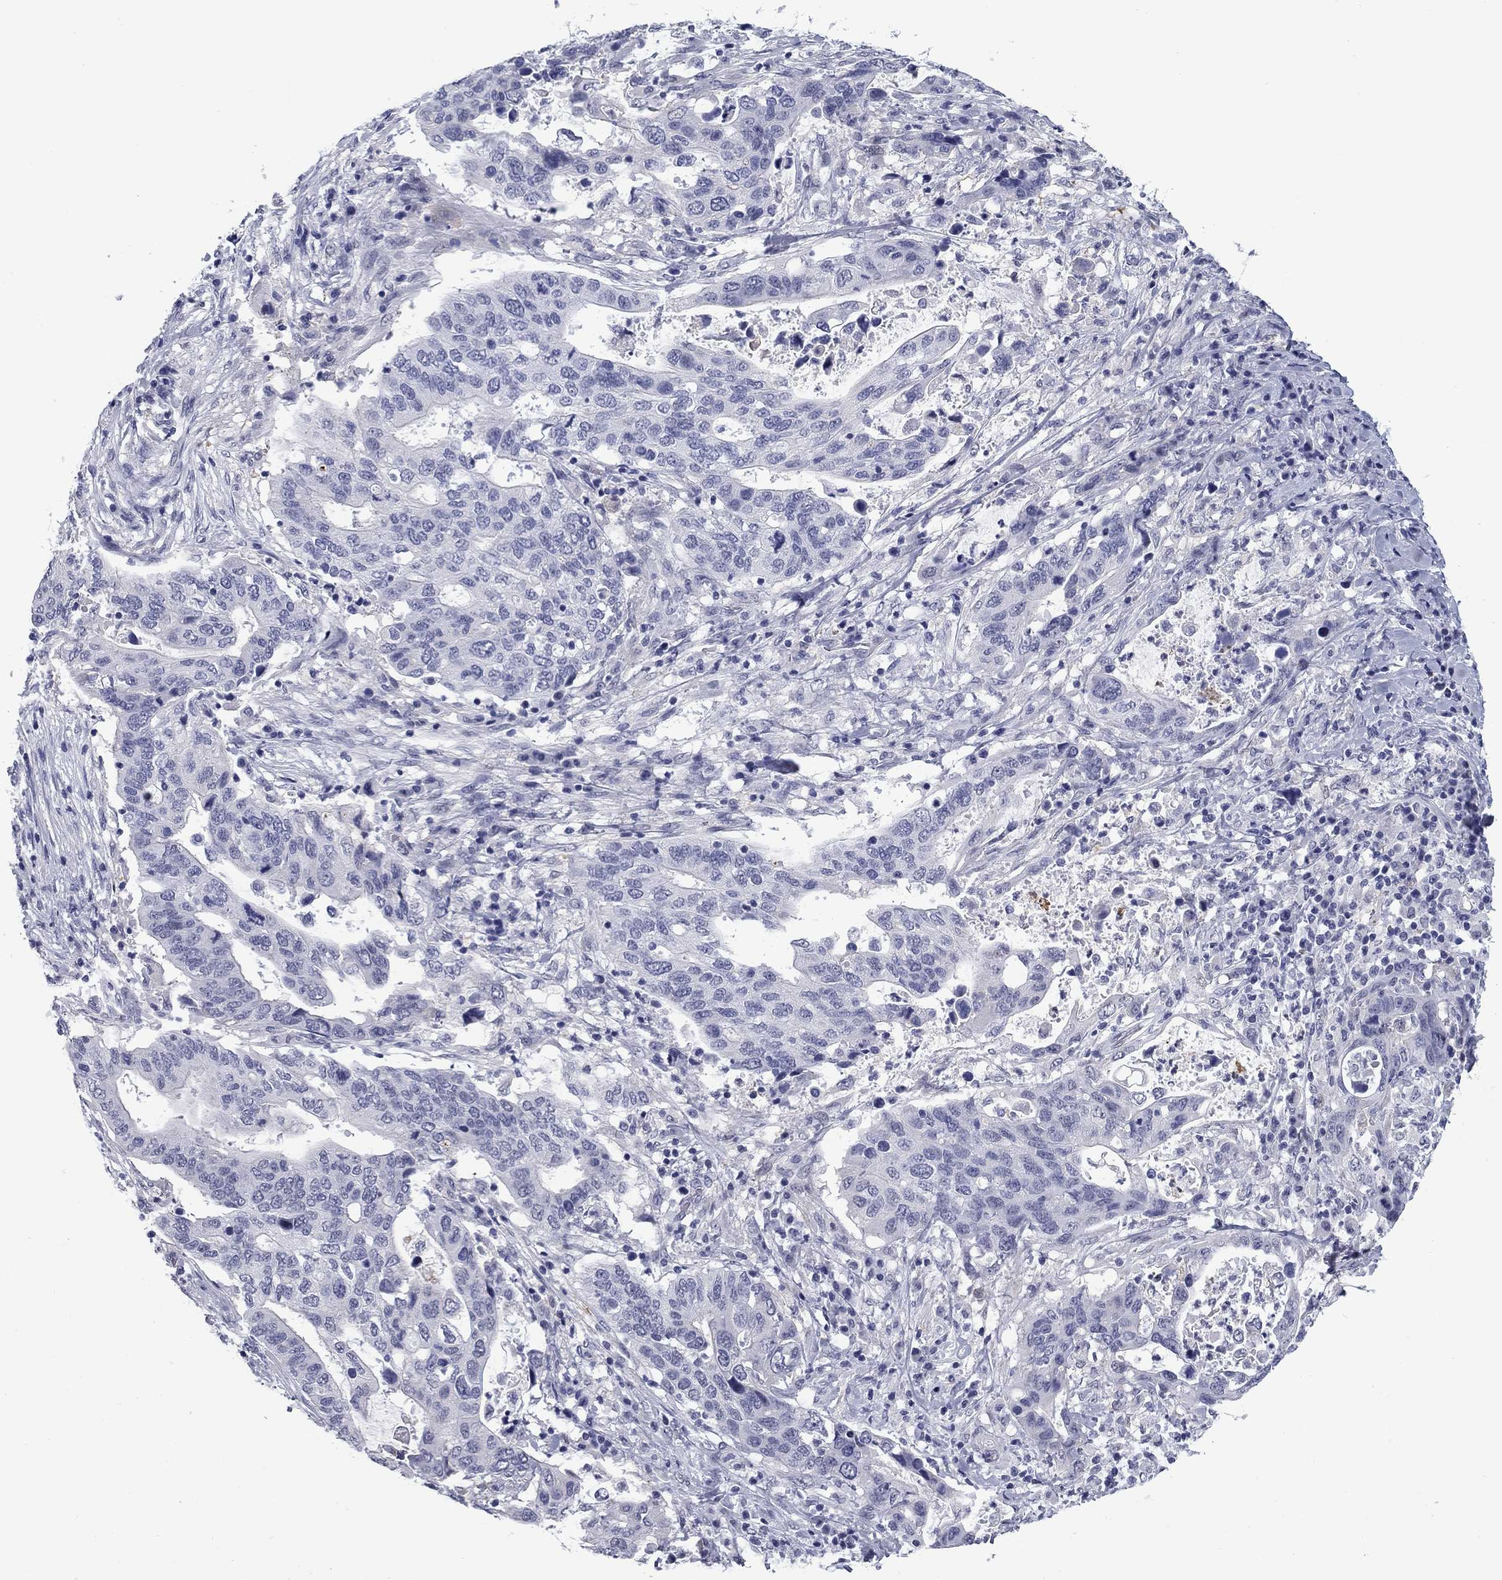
{"staining": {"intensity": "negative", "quantity": "none", "location": "none"}, "tissue": "stomach cancer", "cell_type": "Tumor cells", "image_type": "cancer", "snomed": [{"axis": "morphology", "description": "Adenocarcinoma, NOS"}, {"axis": "topography", "description": "Stomach"}], "caption": "Micrograph shows no protein expression in tumor cells of stomach cancer (adenocarcinoma) tissue.", "gene": "BCL2L14", "patient": {"sex": "male", "age": 54}}